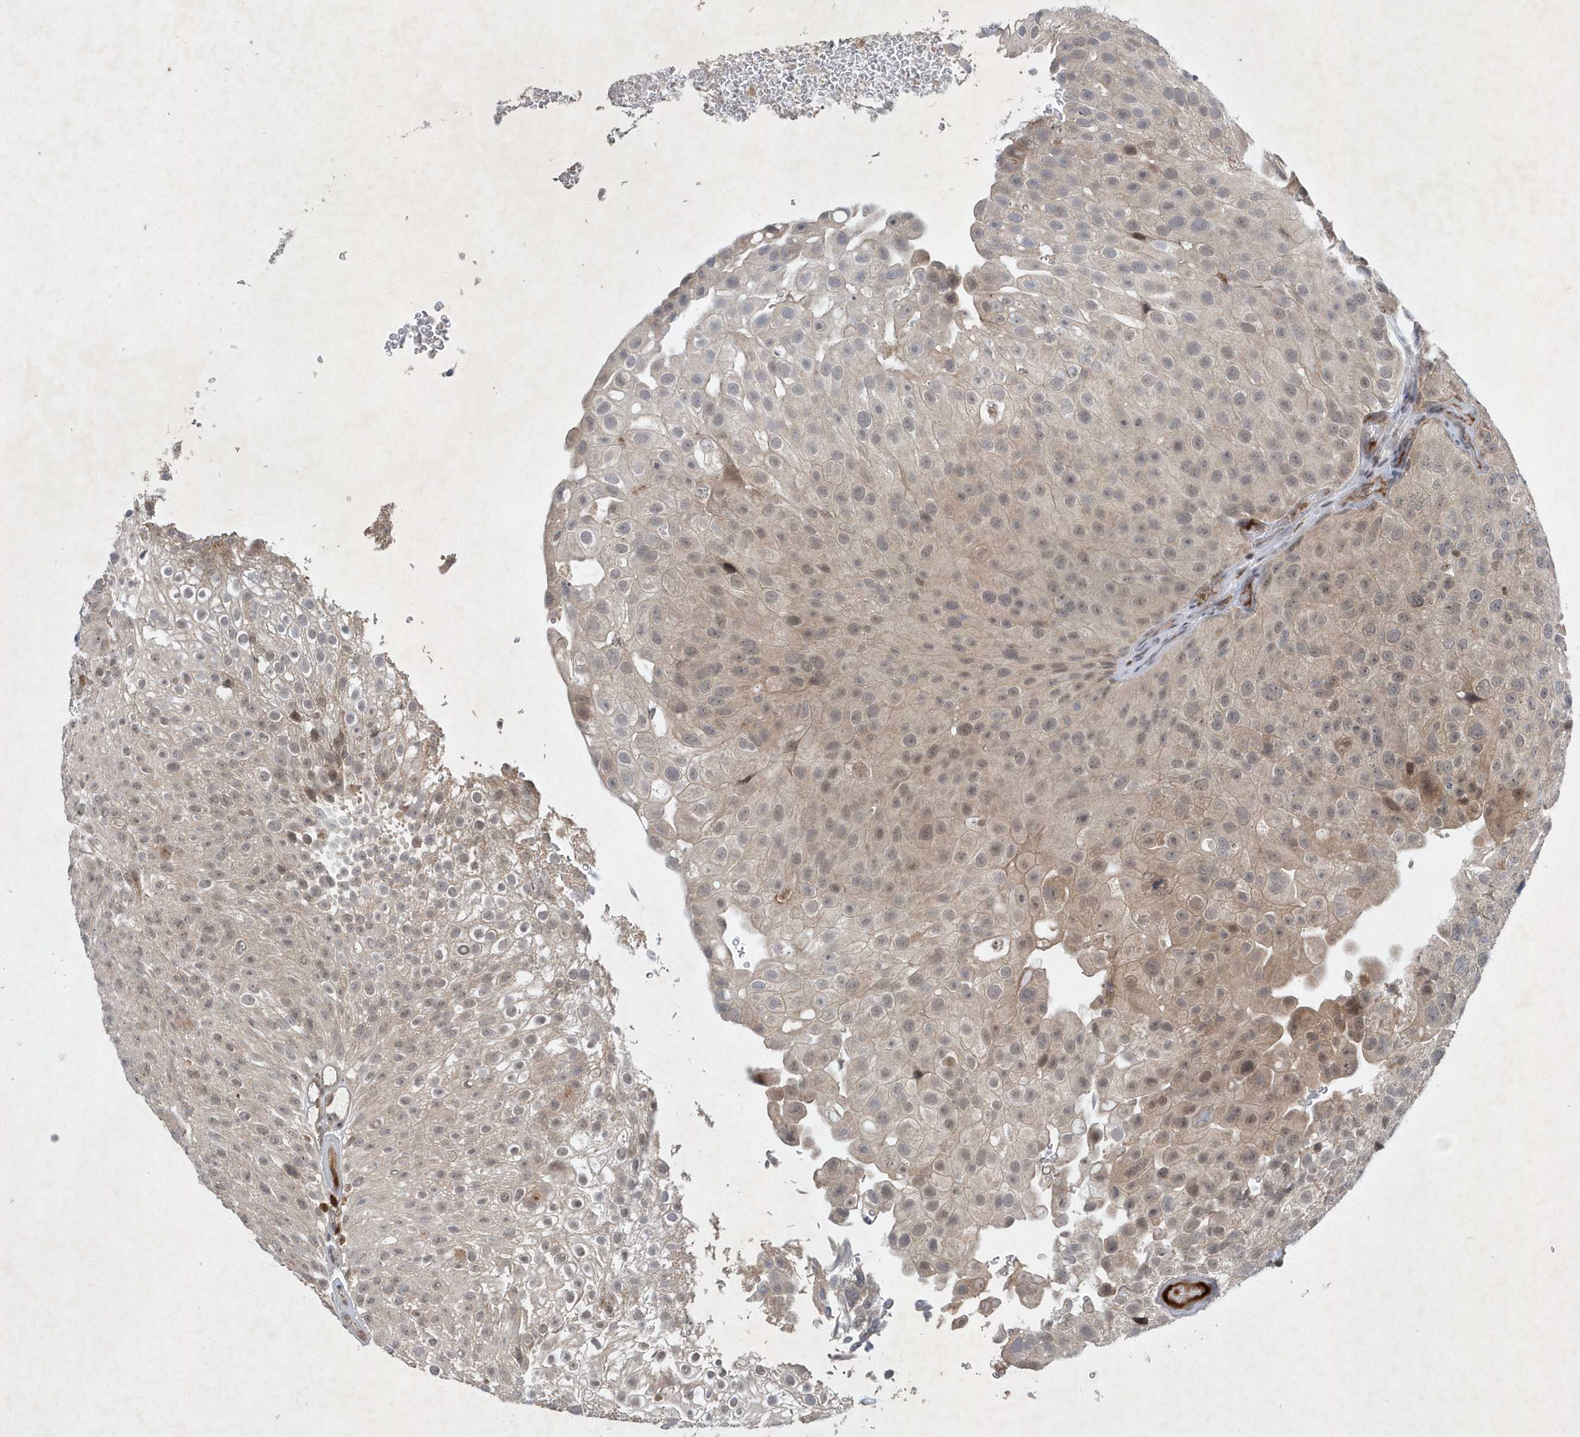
{"staining": {"intensity": "weak", "quantity": "<25%", "location": "cytoplasmic/membranous"}, "tissue": "urothelial cancer", "cell_type": "Tumor cells", "image_type": "cancer", "snomed": [{"axis": "morphology", "description": "Urothelial carcinoma, Low grade"}, {"axis": "topography", "description": "Urinary bladder"}], "caption": "Tumor cells are negative for protein expression in human urothelial carcinoma (low-grade). The staining is performed using DAB brown chromogen with nuclei counter-stained in using hematoxylin.", "gene": "QTRT2", "patient": {"sex": "male", "age": 78}}